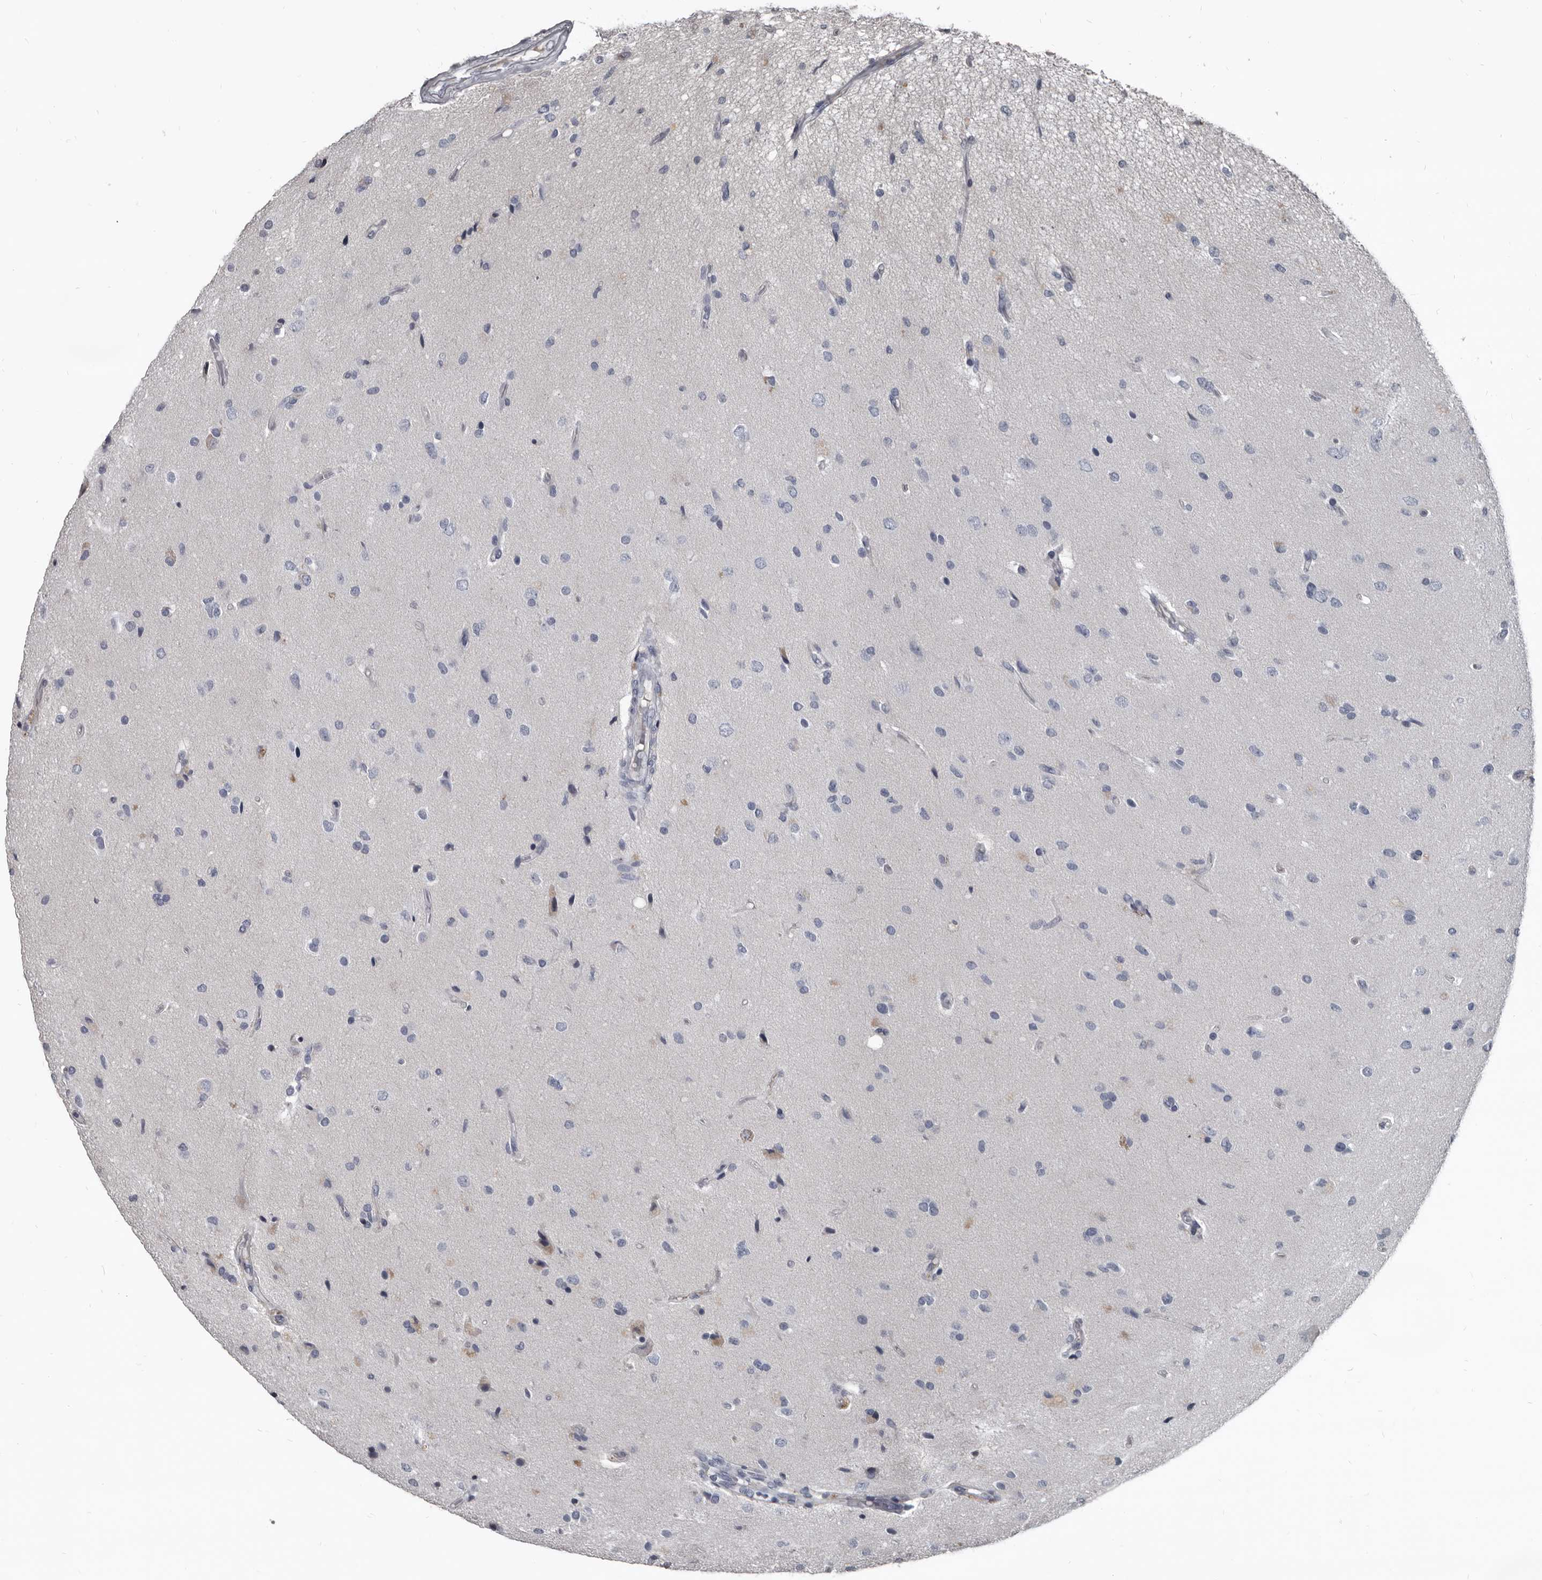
{"staining": {"intensity": "negative", "quantity": "none", "location": "none"}, "tissue": "glioma", "cell_type": "Tumor cells", "image_type": "cancer", "snomed": [{"axis": "morphology", "description": "Glioma, malignant, High grade"}, {"axis": "topography", "description": "Brain"}], "caption": "This is a photomicrograph of immunohistochemistry (IHC) staining of high-grade glioma (malignant), which shows no expression in tumor cells. (Stains: DAB IHC with hematoxylin counter stain, Microscopy: brightfield microscopy at high magnification).", "gene": "GREB1", "patient": {"sex": "male", "age": 72}}